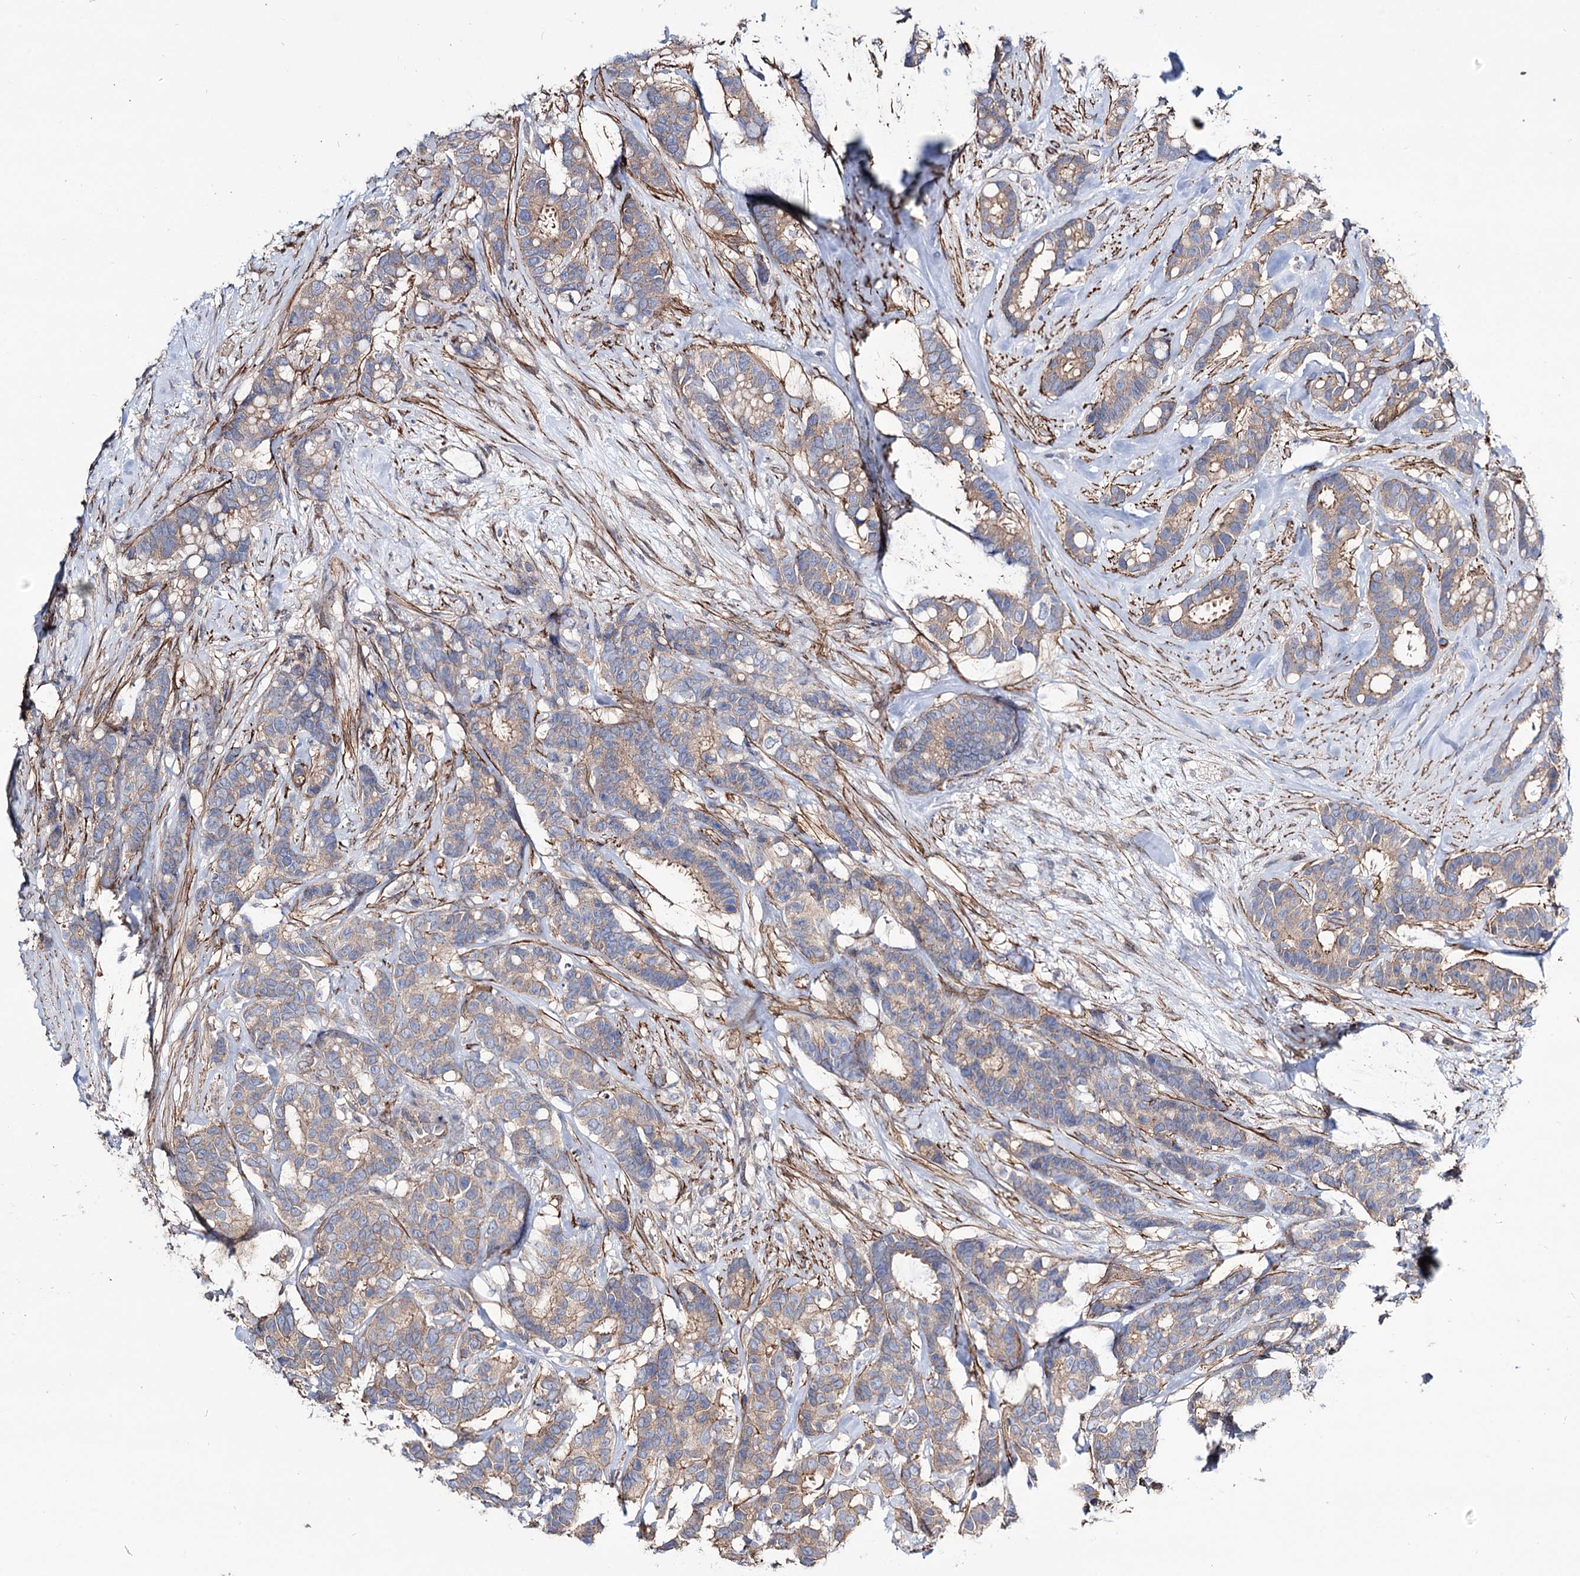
{"staining": {"intensity": "weak", "quantity": ">75%", "location": "cytoplasmic/membranous"}, "tissue": "breast cancer", "cell_type": "Tumor cells", "image_type": "cancer", "snomed": [{"axis": "morphology", "description": "Duct carcinoma"}, {"axis": "topography", "description": "Breast"}], "caption": "Immunohistochemical staining of breast cancer (intraductal carcinoma) reveals weak cytoplasmic/membranous protein expression in approximately >75% of tumor cells.", "gene": "SEC24A", "patient": {"sex": "female", "age": 87}}